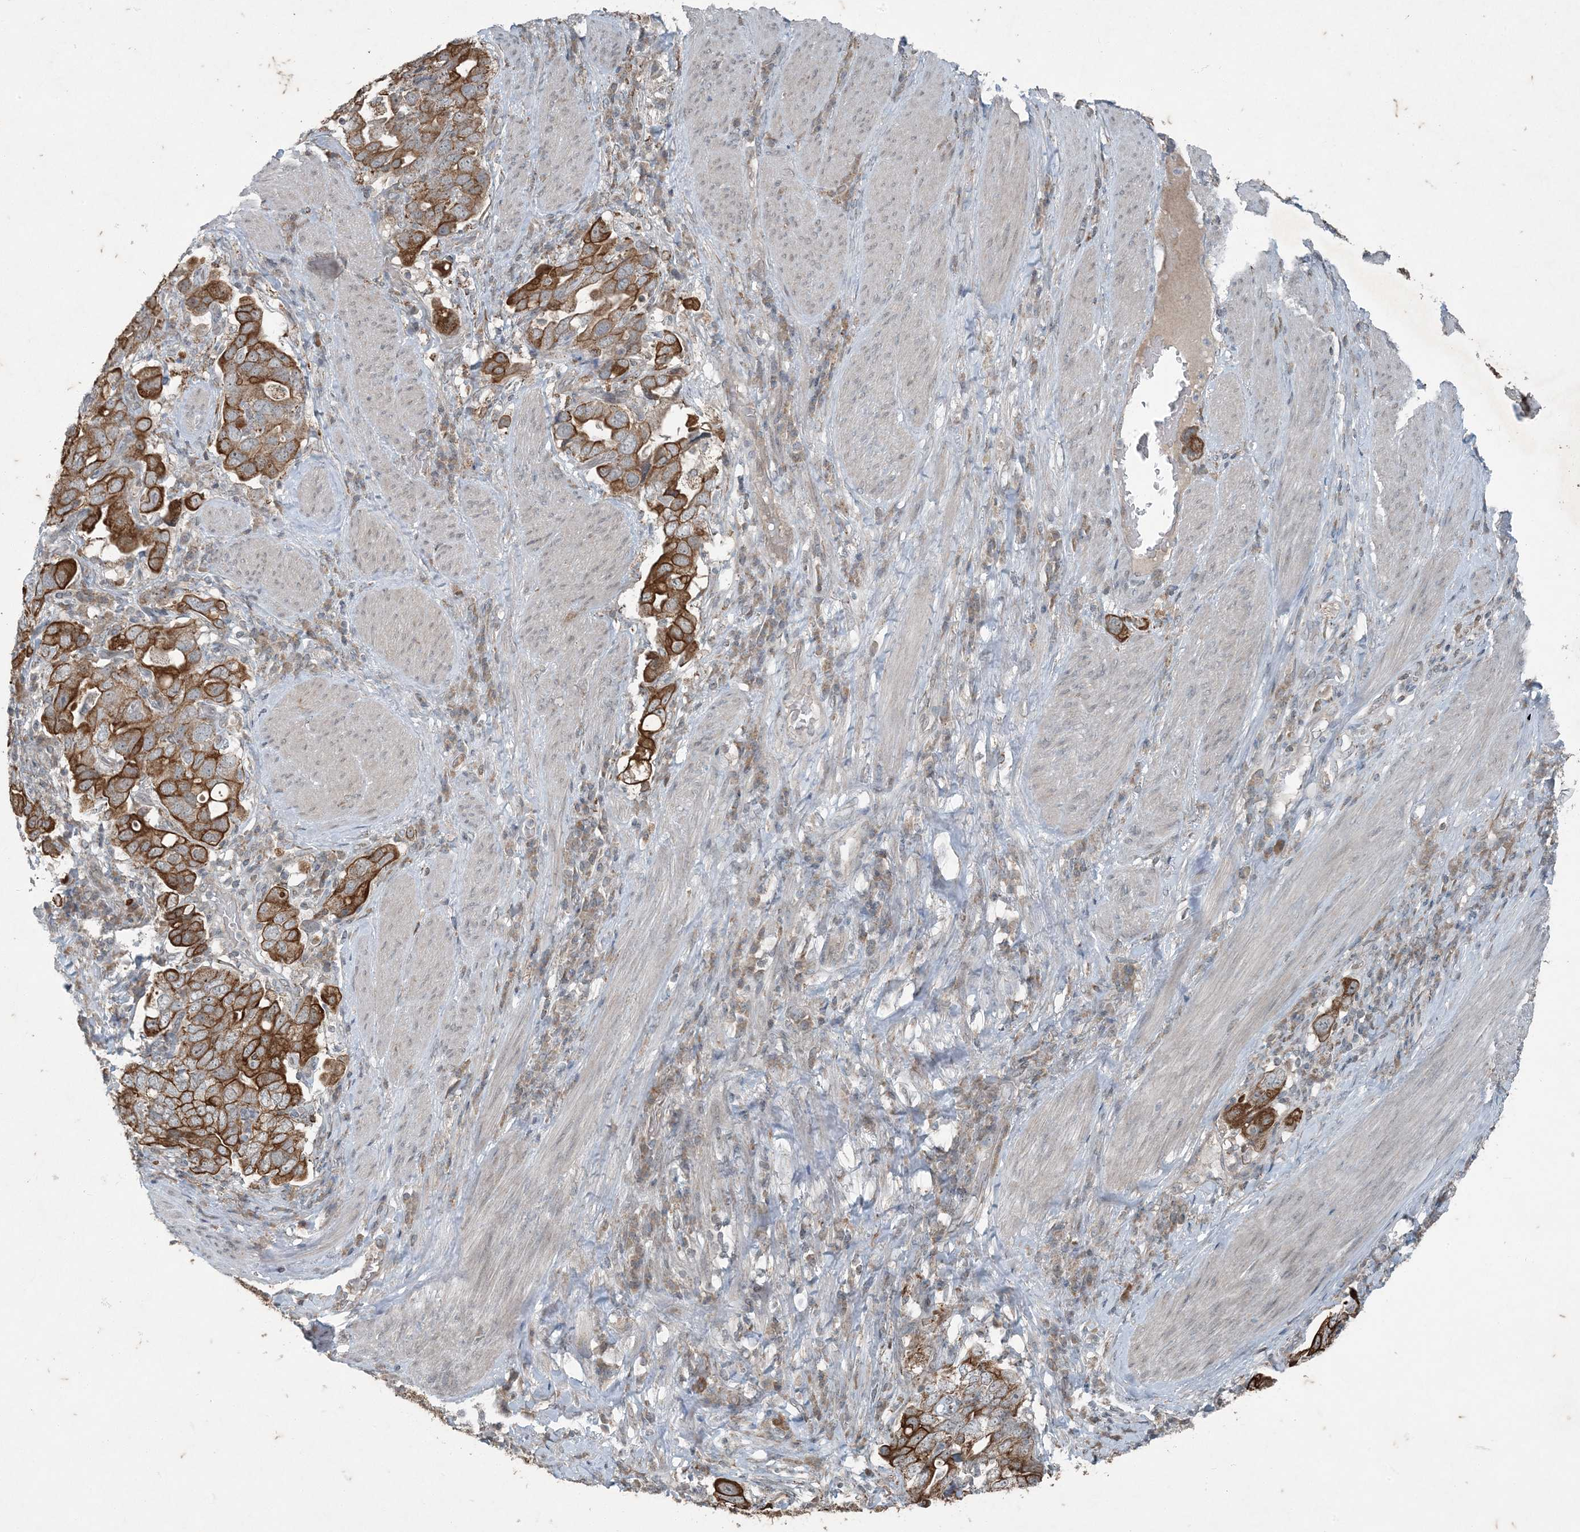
{"staining": {"intensity": "strong", "quantity": ">75%", "location": "cytoplasmic/membranous"}, "tissue": "stomach cancer", "cell_type": "Tumor cells", "image_type": "cancer", "snomed": [{"axis": "morphology", "description": "Adenocarcinoma, NOS"}, {"axis": "topography", "description": "Stomach, upper"}], "caption": "A high-resolution image shows IHC staining of stomach cancer (adenocarcinoma), which shows strong cytoplasmic/membranous expression in about >75% of tumor cells.", "gene": "PC", "patient": {"sex": "male", "age": 62}}